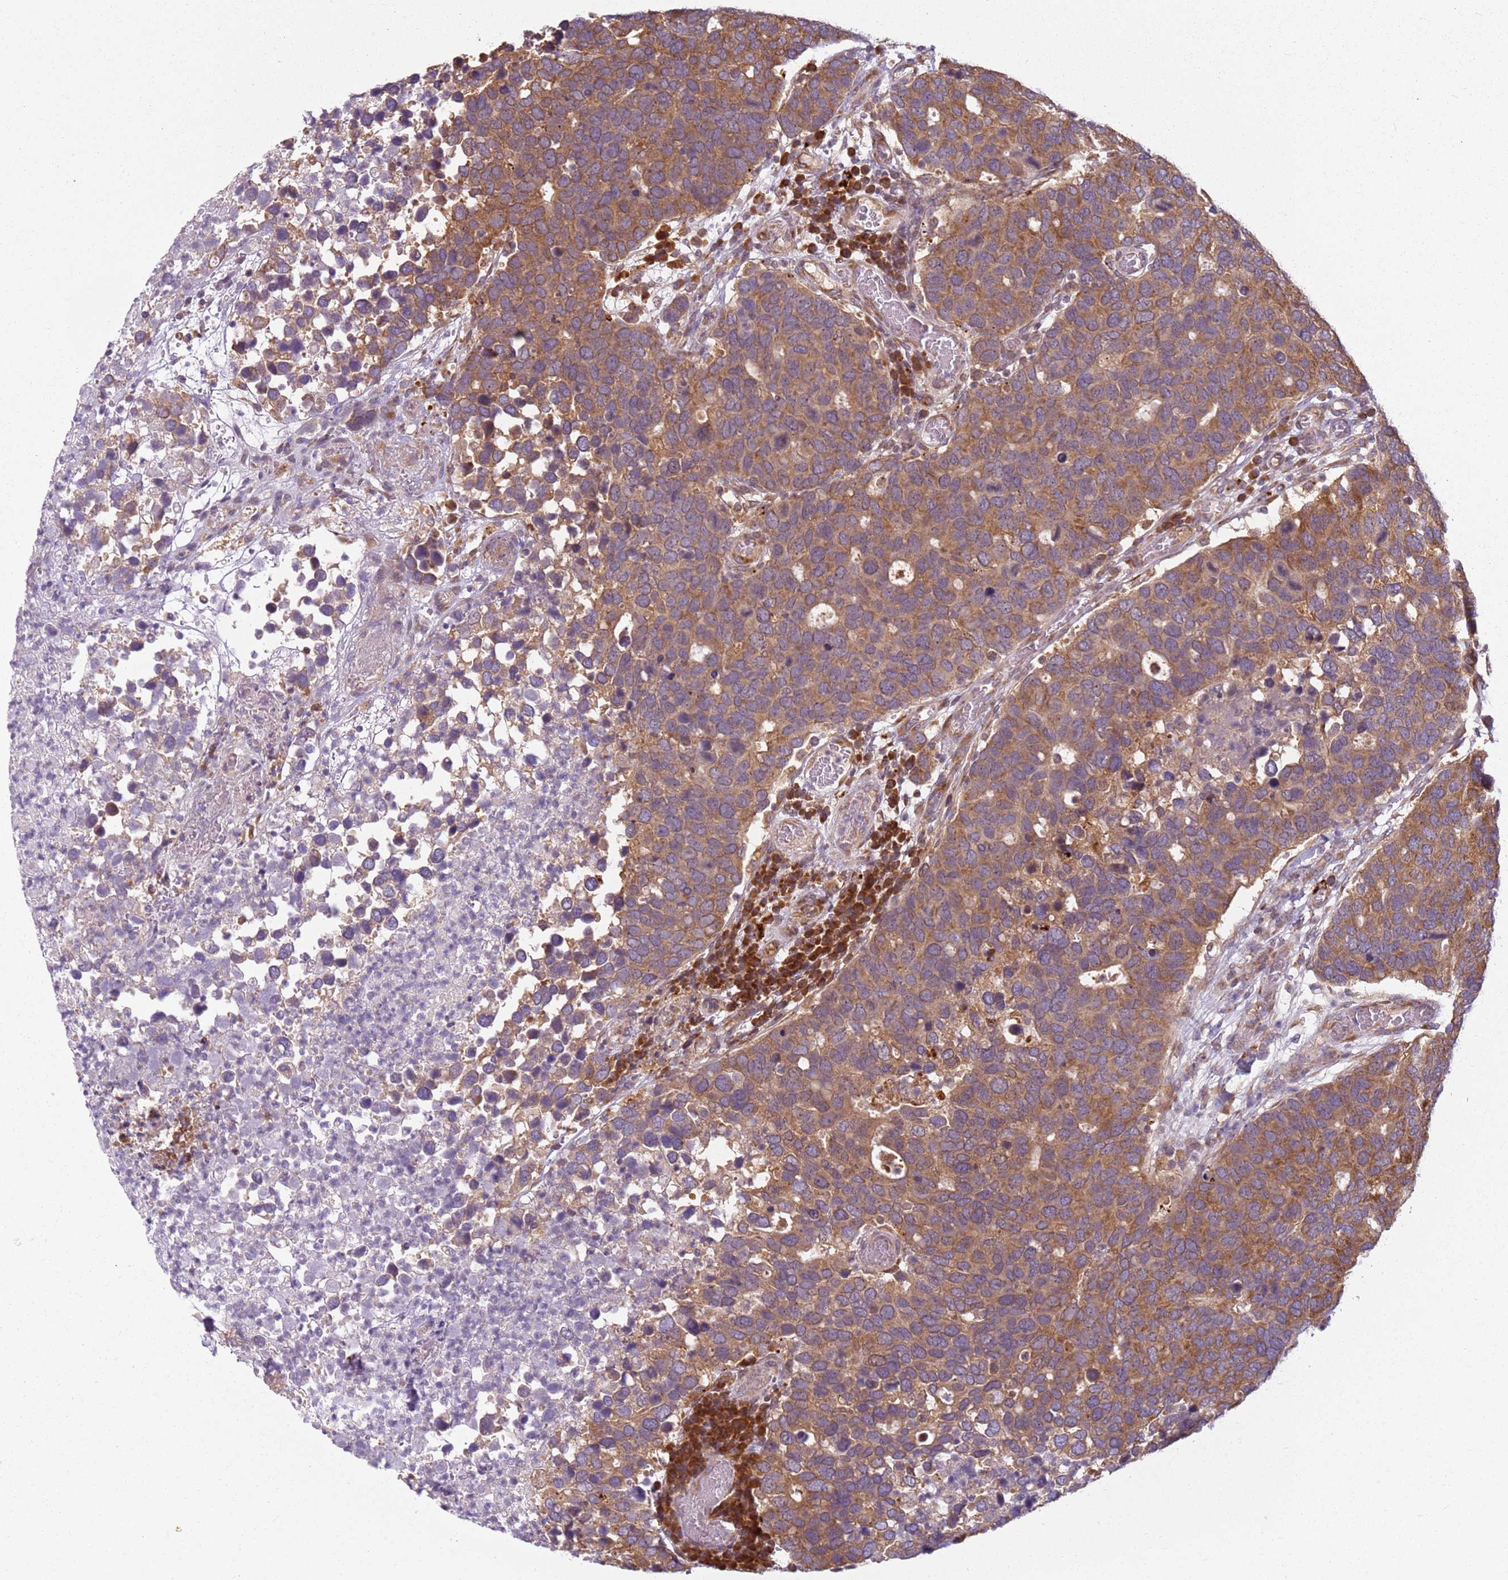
{"staining": {"intensity": "moderate", "quantity": ">75%", "location": "cytoplasmic/membranous"}, "tissue": "breast cancer", "cell_type": "Tumor cells", "image_type": "cancer", "snomed": [{"axis": "morphology", "description": "Duct carcinoma"}, {"axis": "topography", "description": "Breast"}], "caption": "There is medium levels of moderate cytoplasmic/membranous staining in tumor cells of infiltrating ductal carcinoma (breast), as demonstrated by immunohistochemical staining (brown color).", "gene": "RPS28", "patient": {"sex": "female", "age": 83}}